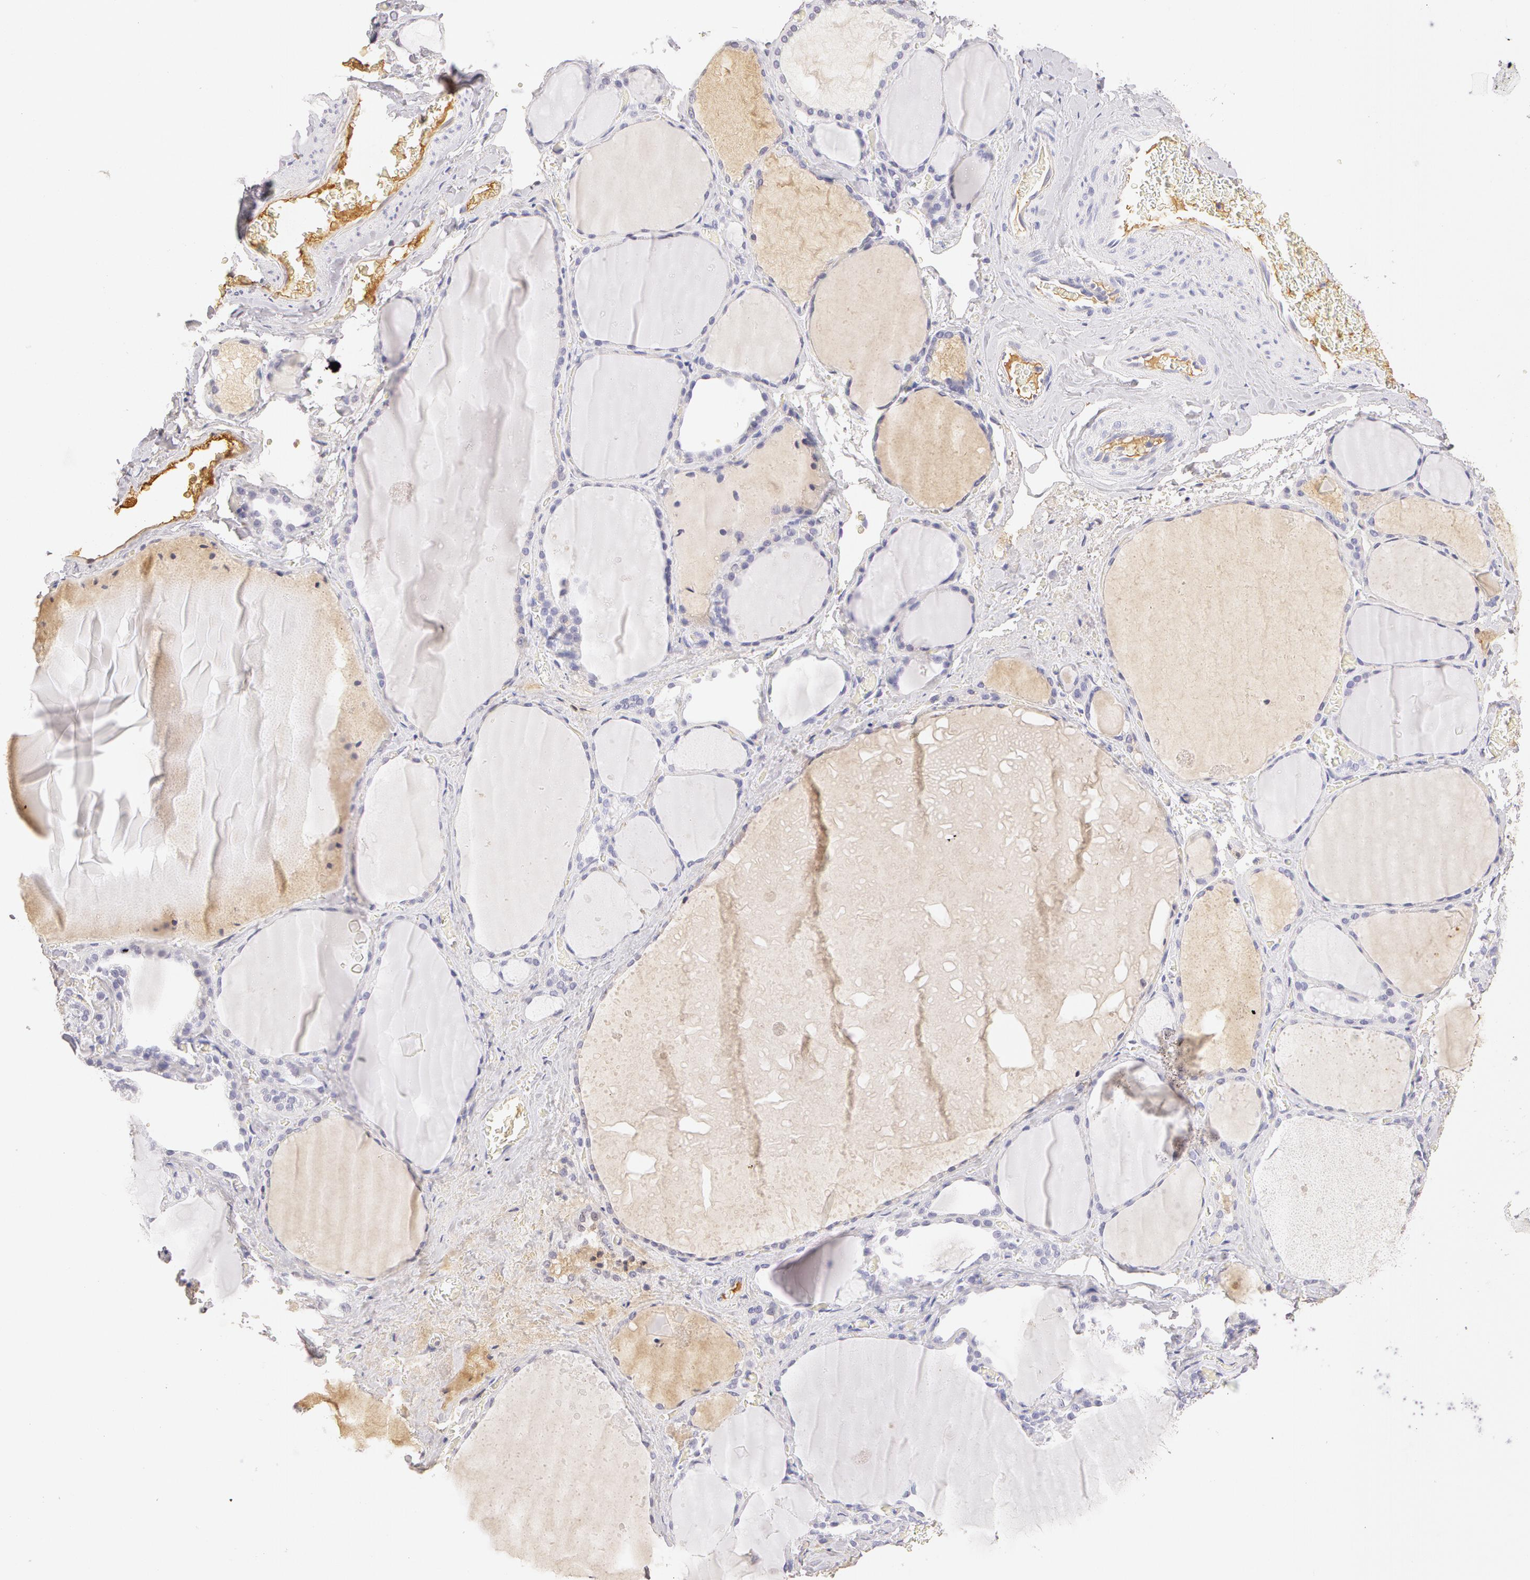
{"staining": {"intensity": "negative", "quantity": "none", "location": "none"}, "tissue": "thyroid gland", "cell_type": "Glandular cells", "image_type": "normal", "snomed": [{"axis": "morphology", "description": "Normal tissue, NOS"}, {"axis": "topography", "description": "Thyroid gland"}], "caption": "IHC histopathology image of normal thyroid gland stained for a protein (brown), which reveals no positivity in glandular cells.", "gene": "AHSG", "patient": {"sex": "male", "age": 76}}